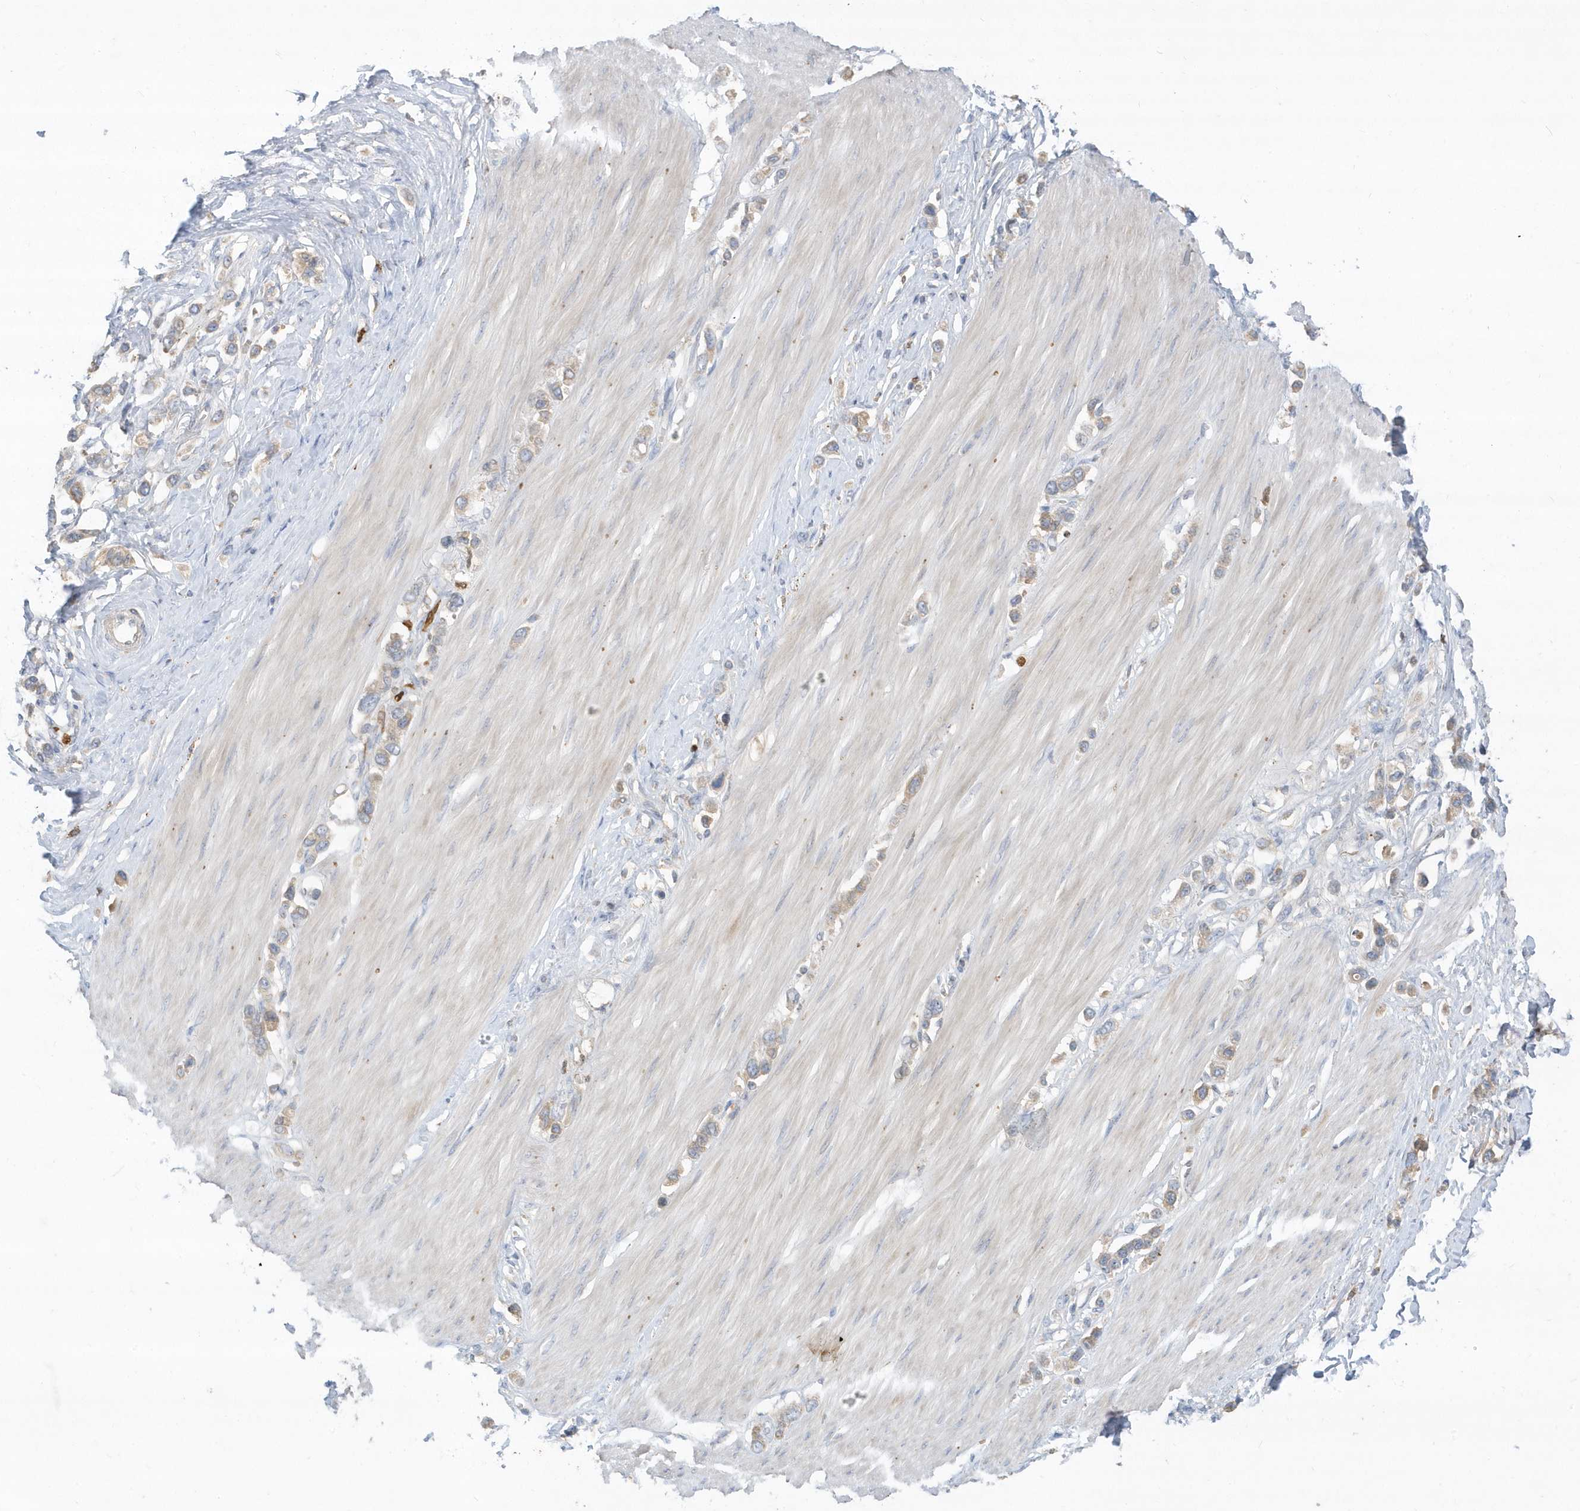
{"staining": {"intensity": "weak", "quantity": ">75%", "location": "cytoplasmic/membranous"}, "tissue": "stomach cancer", "cell_type": "Tumor cells", "image_type": "cancer", "snomed": [{"axis": "morphology", "description": "Adenocarcinoma, NOS"}, {"axis": "topography", "description": "Stomach"}], "caption": "Approximately >75% of tumor cells in adenocarcinoma (stomach) show weak cytoplasmic/membranous protein positivity as visualized by brown immunohistochemical staining.", "gene": "DPP9", "patient": {"sex": "female", "age": 65}}